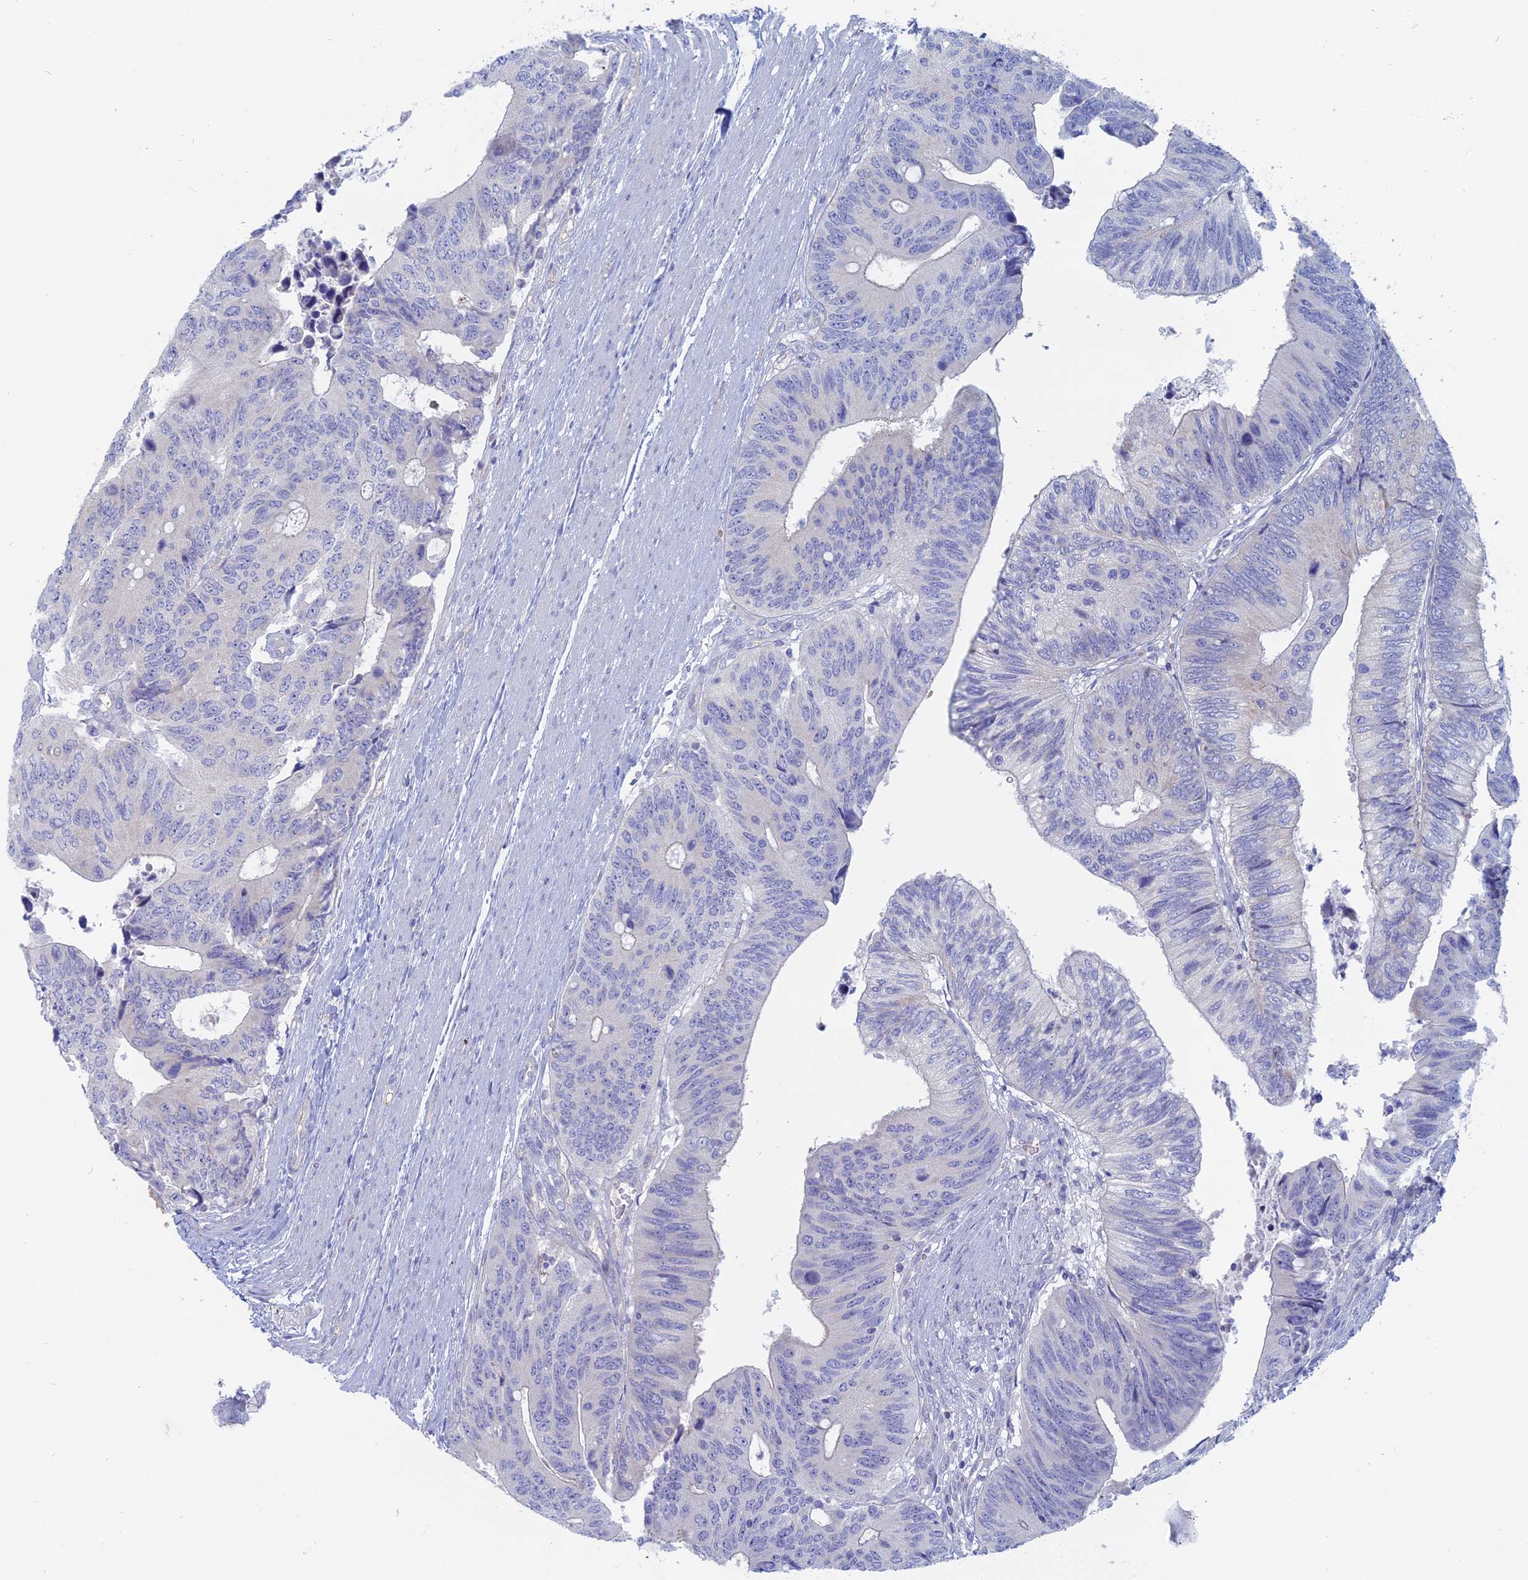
{"staining": {"intensity": "negative", "quantity": "none", "location": "none"}, "tissue": "colorectal cancer", "cell_type": "Tumor cells", "image_type": "cancer", "snomed": [{"axis": "morphology", "description": "Adenocarcinoma, NOS"}, {"axis": "topography", "description": "Colon"}], "caption": "DAB (3,3'-diaminobenzidine) immunohistochemical staining of human colorectal adenocarcinoma demonstrates no significant positivity in tumor cells. (DAB IHC, high magnification).", "gene": "TBC1D30", "patient": {"sex": "male", "age": 87}}